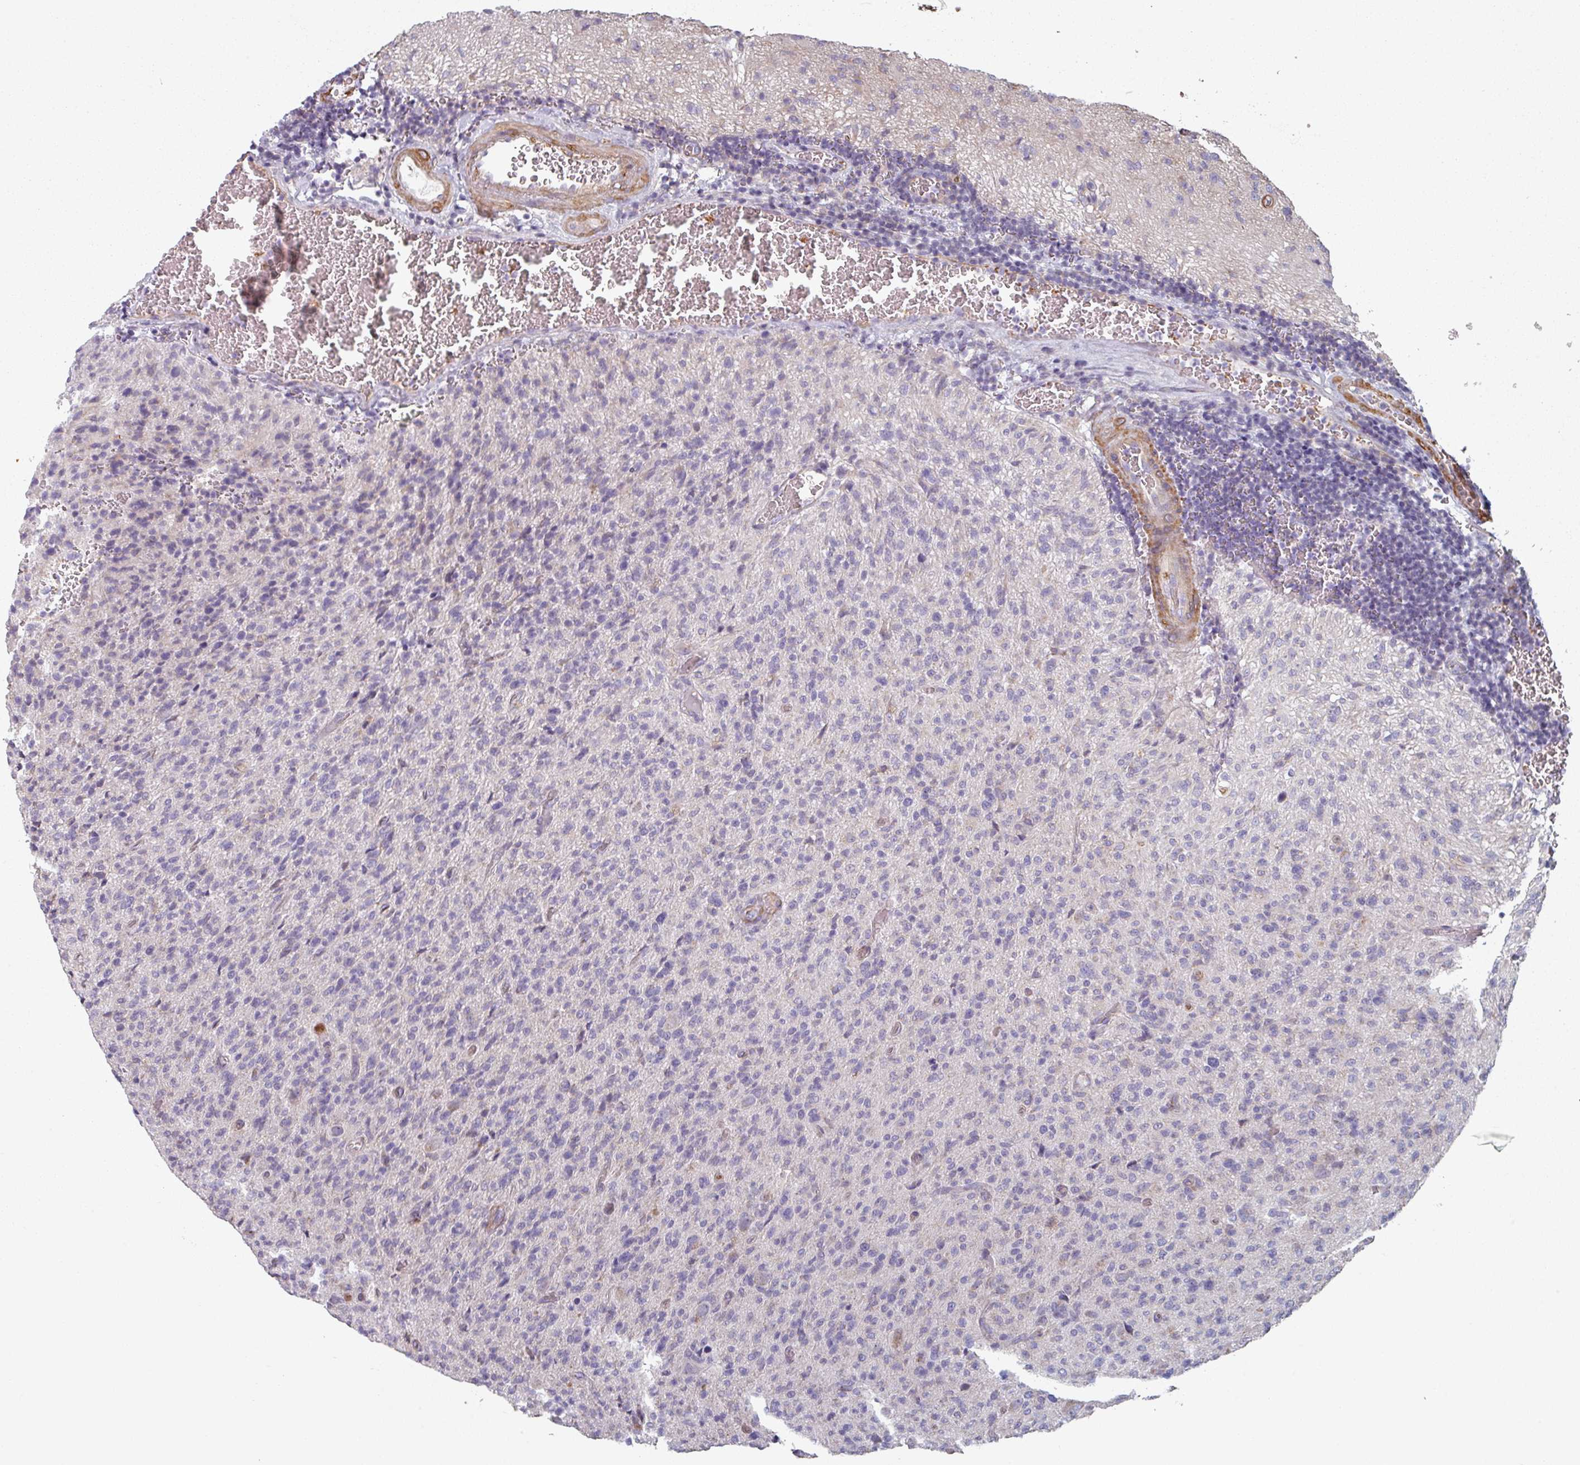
{"staining": {"intensity": "negative", "quantity": "none", "location": "none"}, "tissue": "glioma", "cell_type": "Tumor cells", "image_type": "cancer", "snomed": [{"axis": "morphology", "description": "Glioma, malignant, High grade"}, {"axis": "topography", "description": "Brain"}], "caption": "A micrograph of human glioma is negative for staining in tumor cells.", "gene": "GSTA4", "patient": {"sex": "female", "age": 57}}